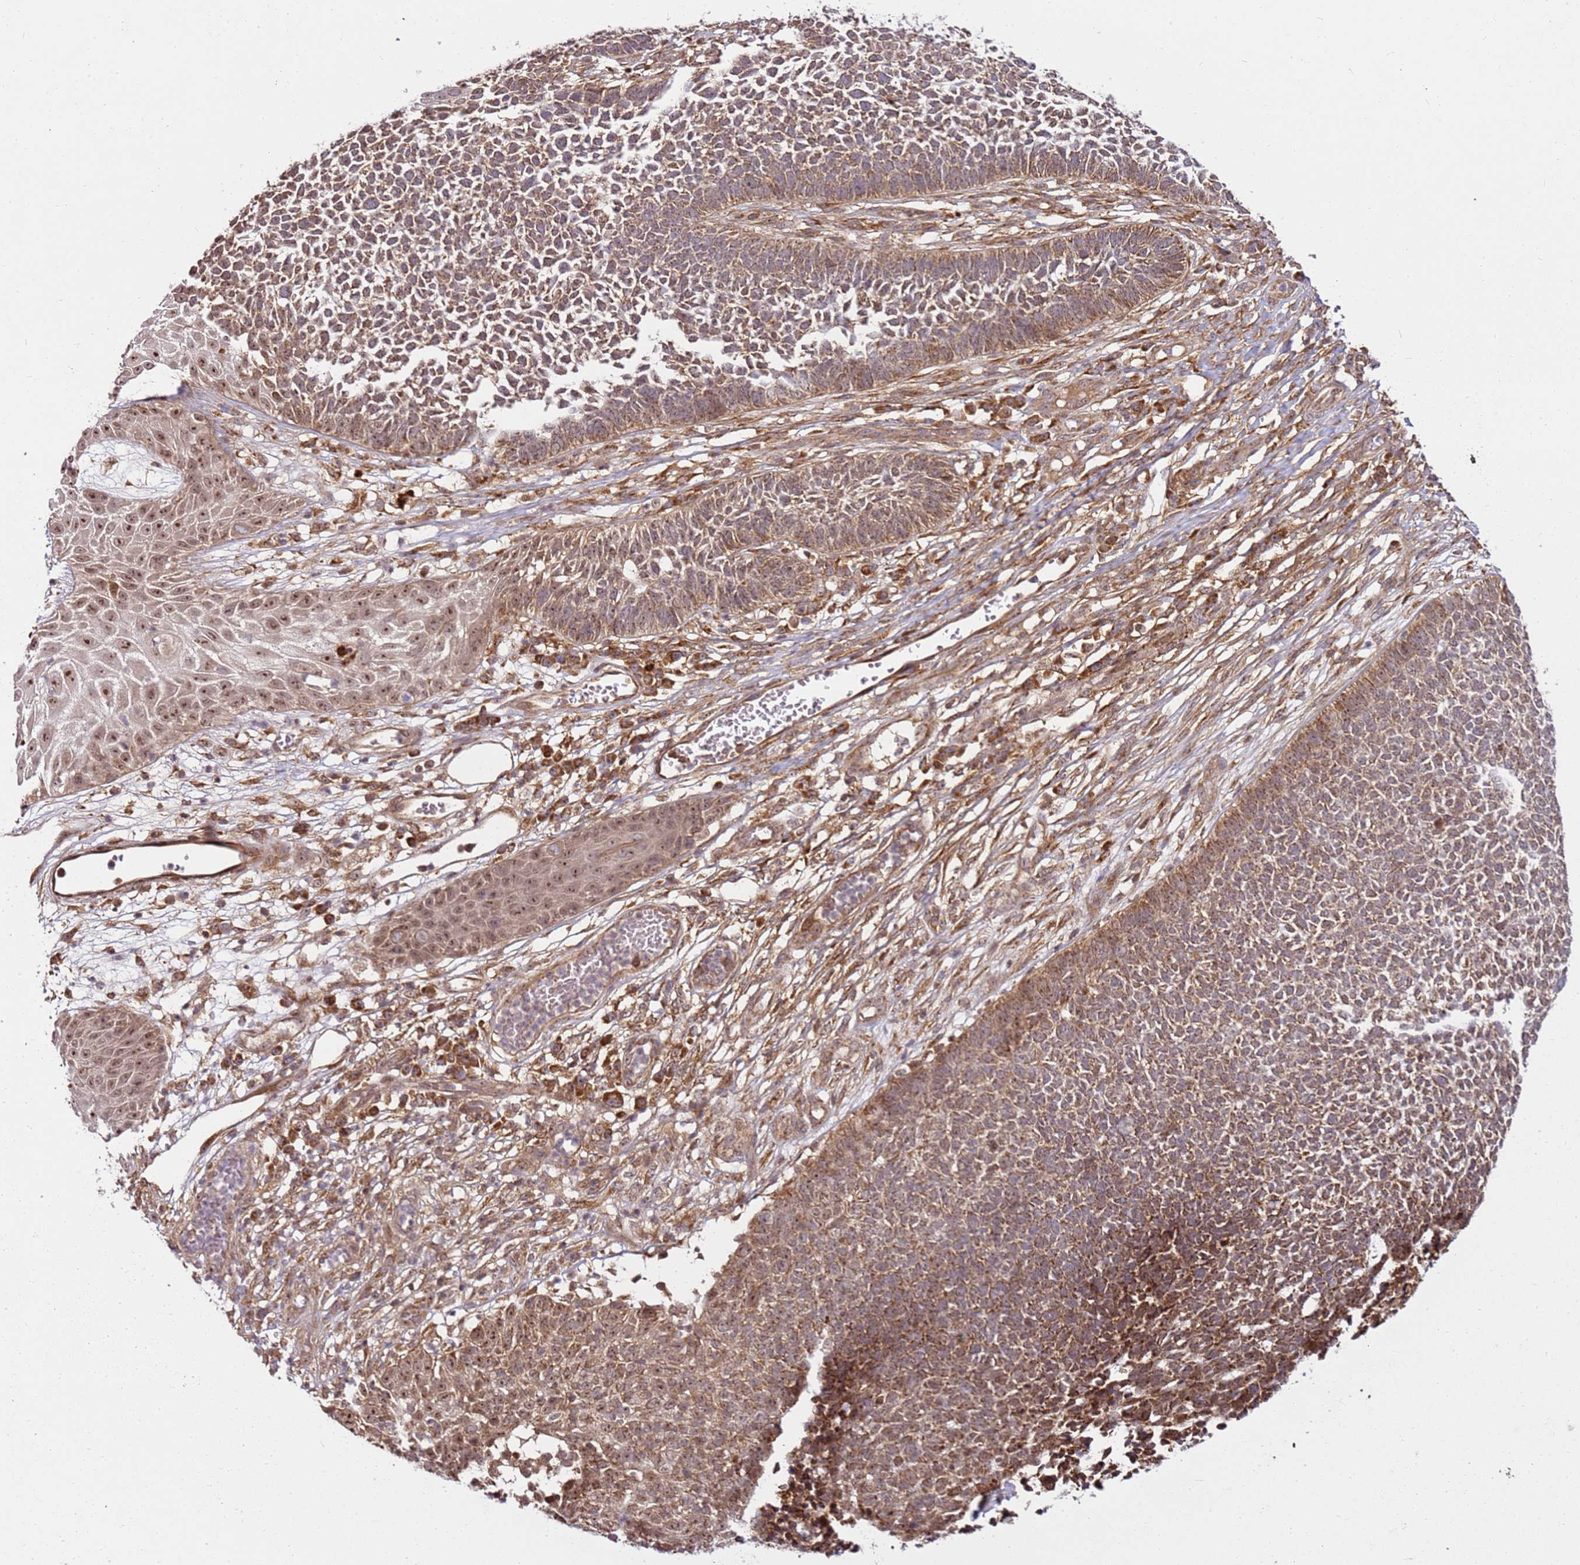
{"staining": {"intensity": "moderate", "quantity": ">75%", "location": "cytoplasmic/membranous"}, "tissue": "skin cancer", "cell_type": "Tumor cells", "image_type": "cancer", "snomed": [{"axis": "morphology", "description": "Basal cell carcinoma"}, {"axis": "topography", "description": "Skin"}], "caption": "Immunohistochemistry of basal cell carcinoma (skin) displays medium levels of moderate cytoplasmic/membranous staining in about >75% of tumor cells. The staining was performed using DAB, with brown indicating positive protein expression. Nuclei are stained blue with hematoxylin.", "gene": "RASA3", "patient": {"sex": "female", "age": 84}}